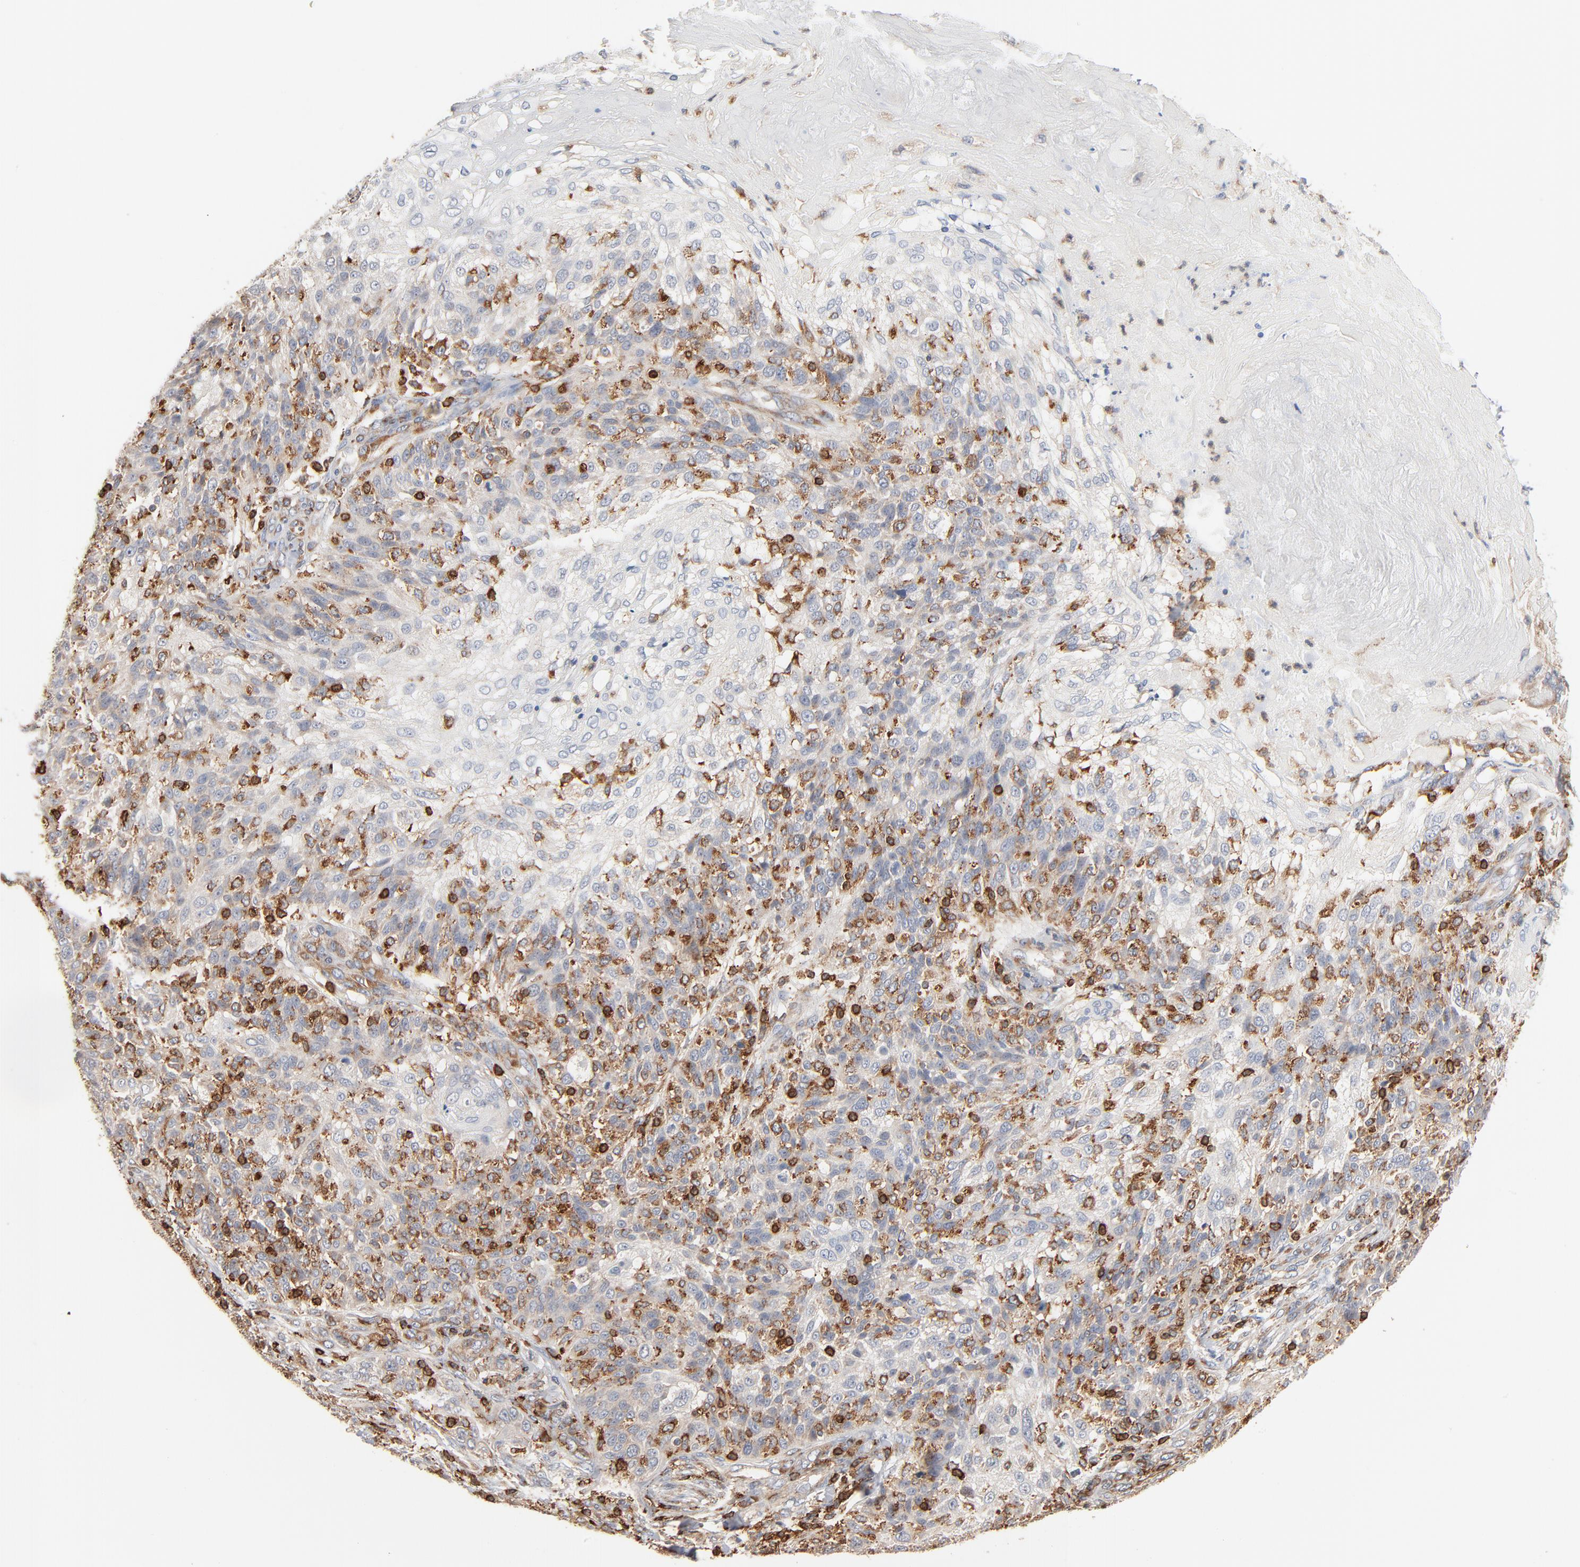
{"staining": {"intensity": "weak", "quantity": "<25%", "location": "cytoplasmic/membranous"}, "tissue": "skin cancer", "cell_type": "Tumor cells", "image_type": "cancer", "snomed": [{"axis": "morphology", "description": "Normal tissue, NOS"}, {"axis": "morphology", "description": "Squamous cell carcinoma, NOS"}, {"axis": "topography", "description": "Skin"}], "caption": "Micrograph shows no significant protein expression in tumor cells of skin cancer.", "gene": "SH3KBP1", "patient": {"sex": "female", "age": 83}}